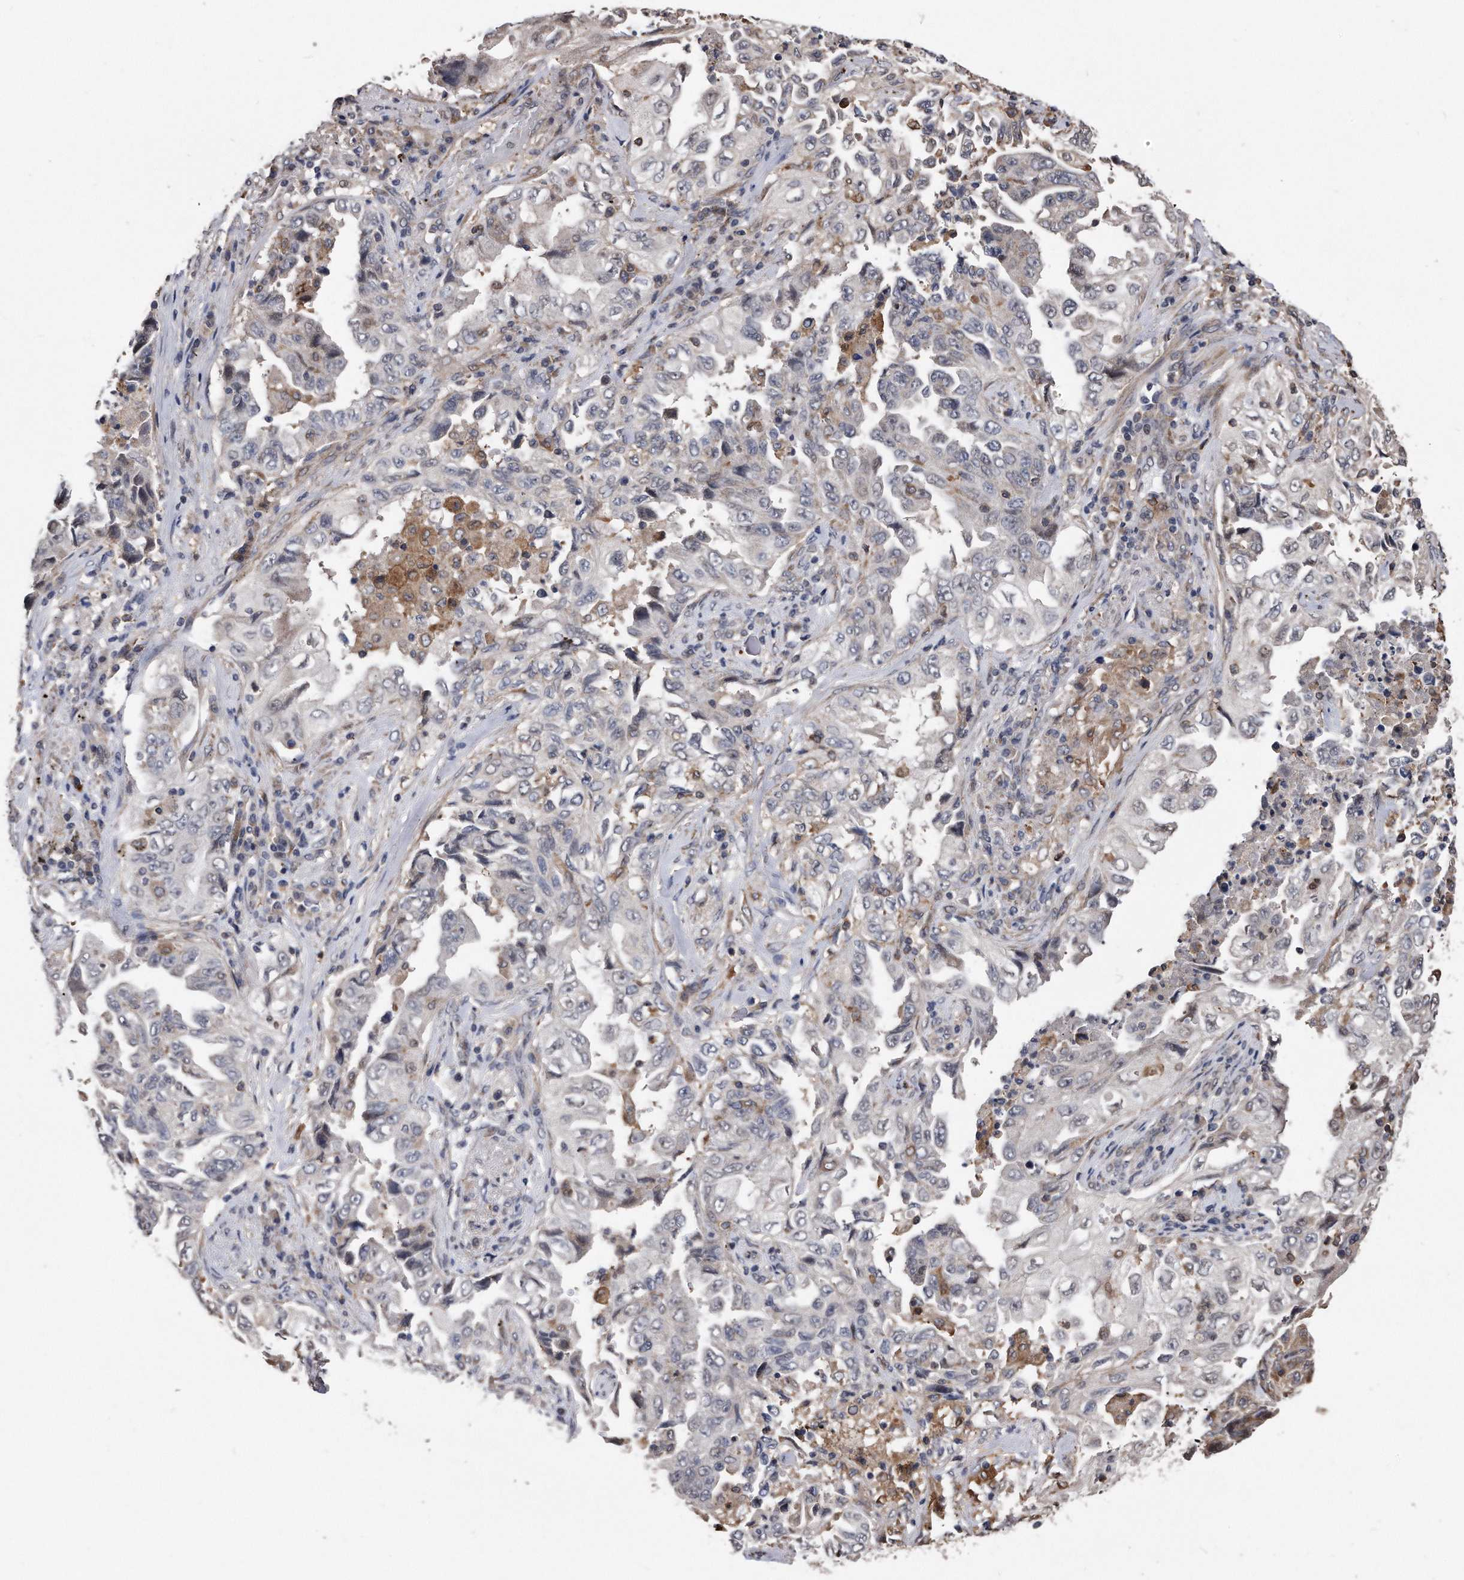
{"staining": {"intensity": "negative", "quantity": "none", "location": "none"}, "tissue": "lung cancer", "cell_type": "Tumor cells", "image_type": "cancer", "snomed": [{"axis": "morphology", "description": "Adenocarcinoma, NOS"}, {"axis": "topography", "description": "Lung"}], "caption": "DAB (3,3'-diaminobenzidine) immunohistochemical staining of human lung cancer (adenocarcinoma) shows no significant positivity in tumor cells.", "gene": "IL20RA", "patient": {"sex": "female", "age": 51}}